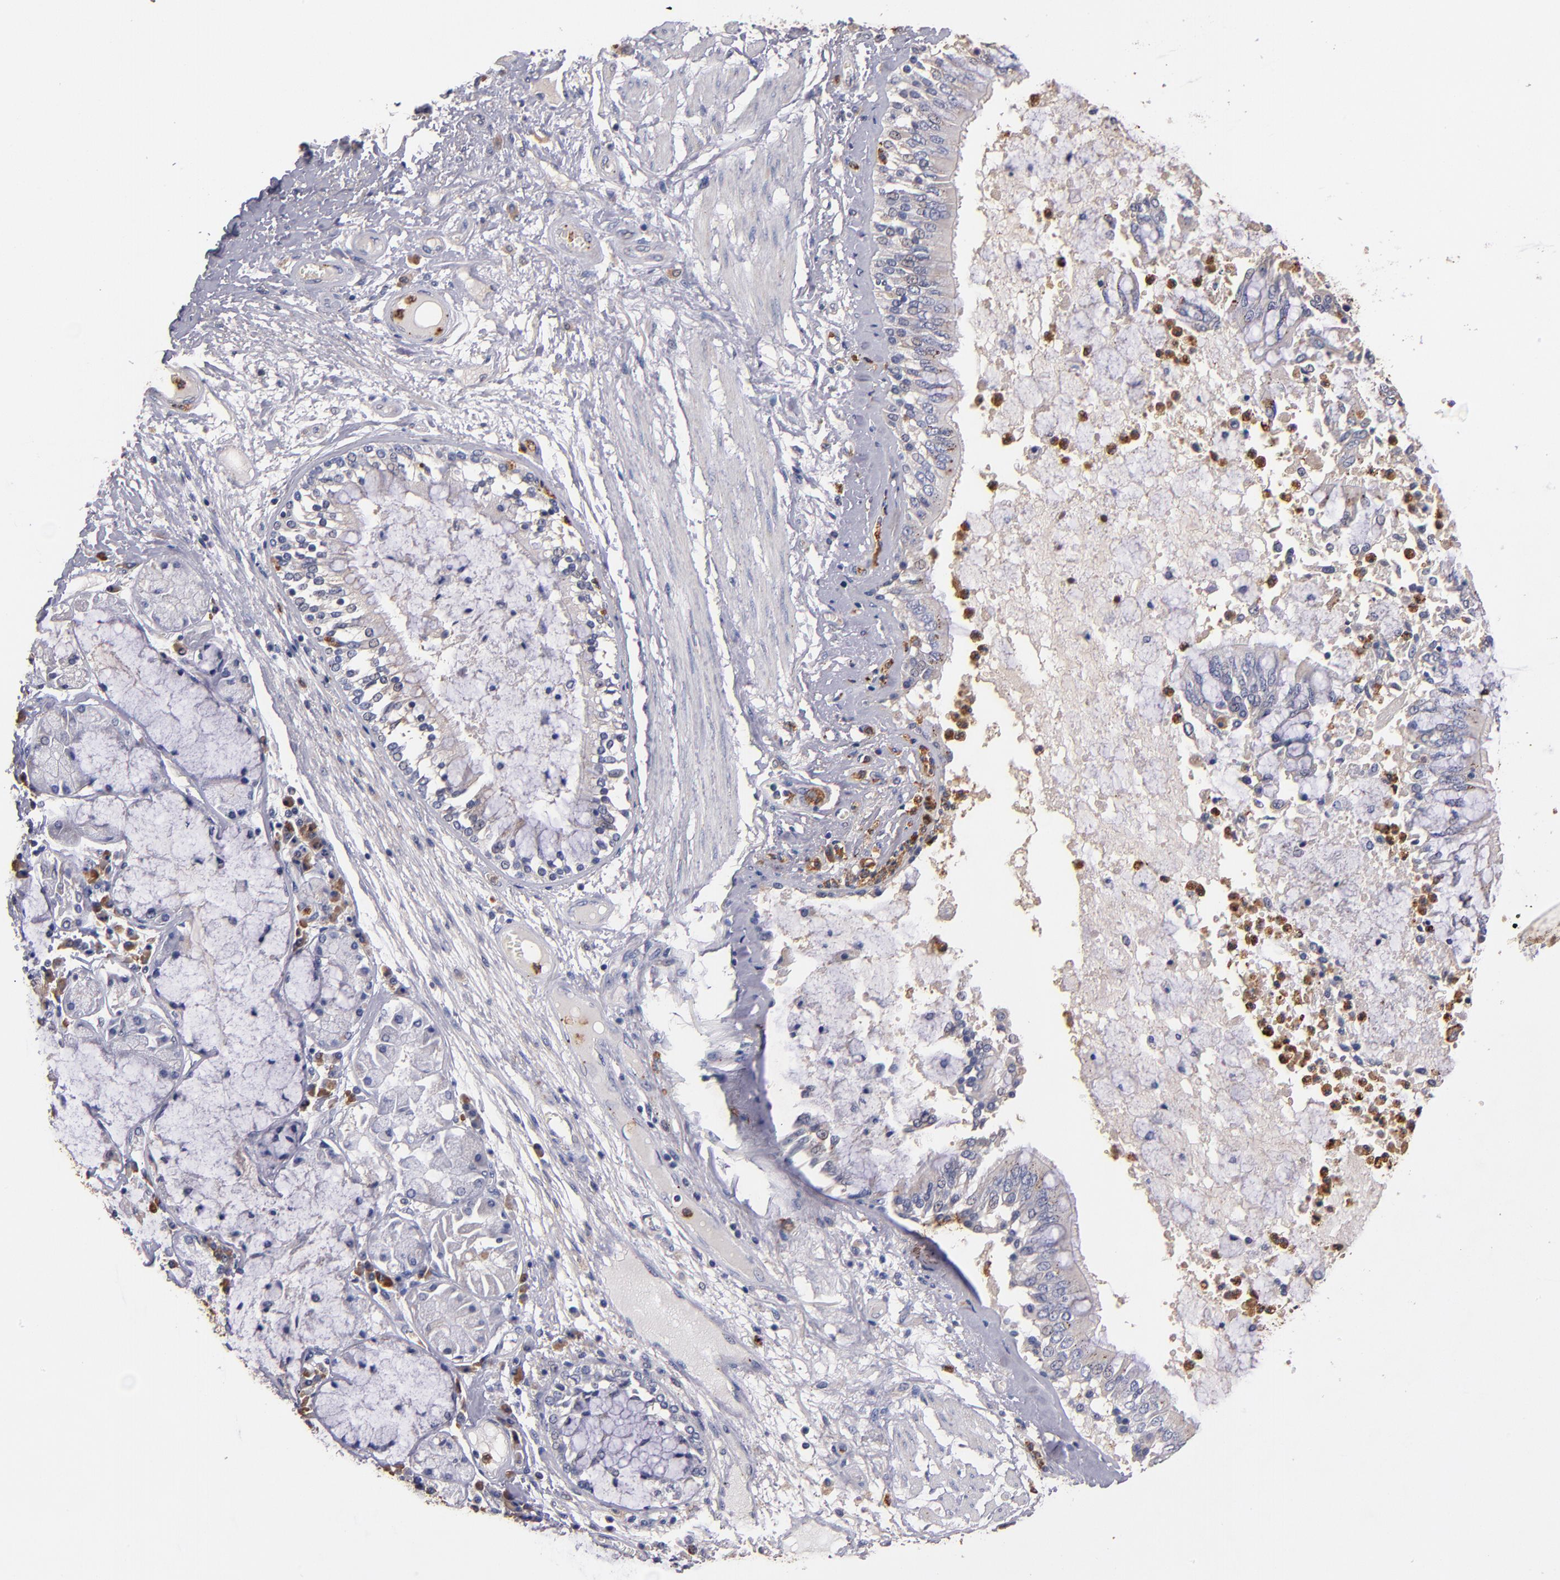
{"staining": {"intensity": "negative", "quantity": "none", "location": "none"}, "tissue": "bronchus", "cell_type": "Respiratory epithelial cells", "image_type": "normal", "snomed": [{"axis": "morphology", "description": "Normal tissue, NOS"}, {"axis": "topography", "description": "Cartilage tissue"}, {"axis": "topography", "description": "Bronchus"}, {"axis": "topography", "description": "Lung"}], "caption": "Immunohistochemistry histopathology image of unremarkable bronchus: bronchus stained with DAB (3,3'-diaminobenzidine) demonstrates no significant protein expression in respiratory epithelial cells.", "gene": "TTLL12", "patient": {"sex": "female", "age": 49}}